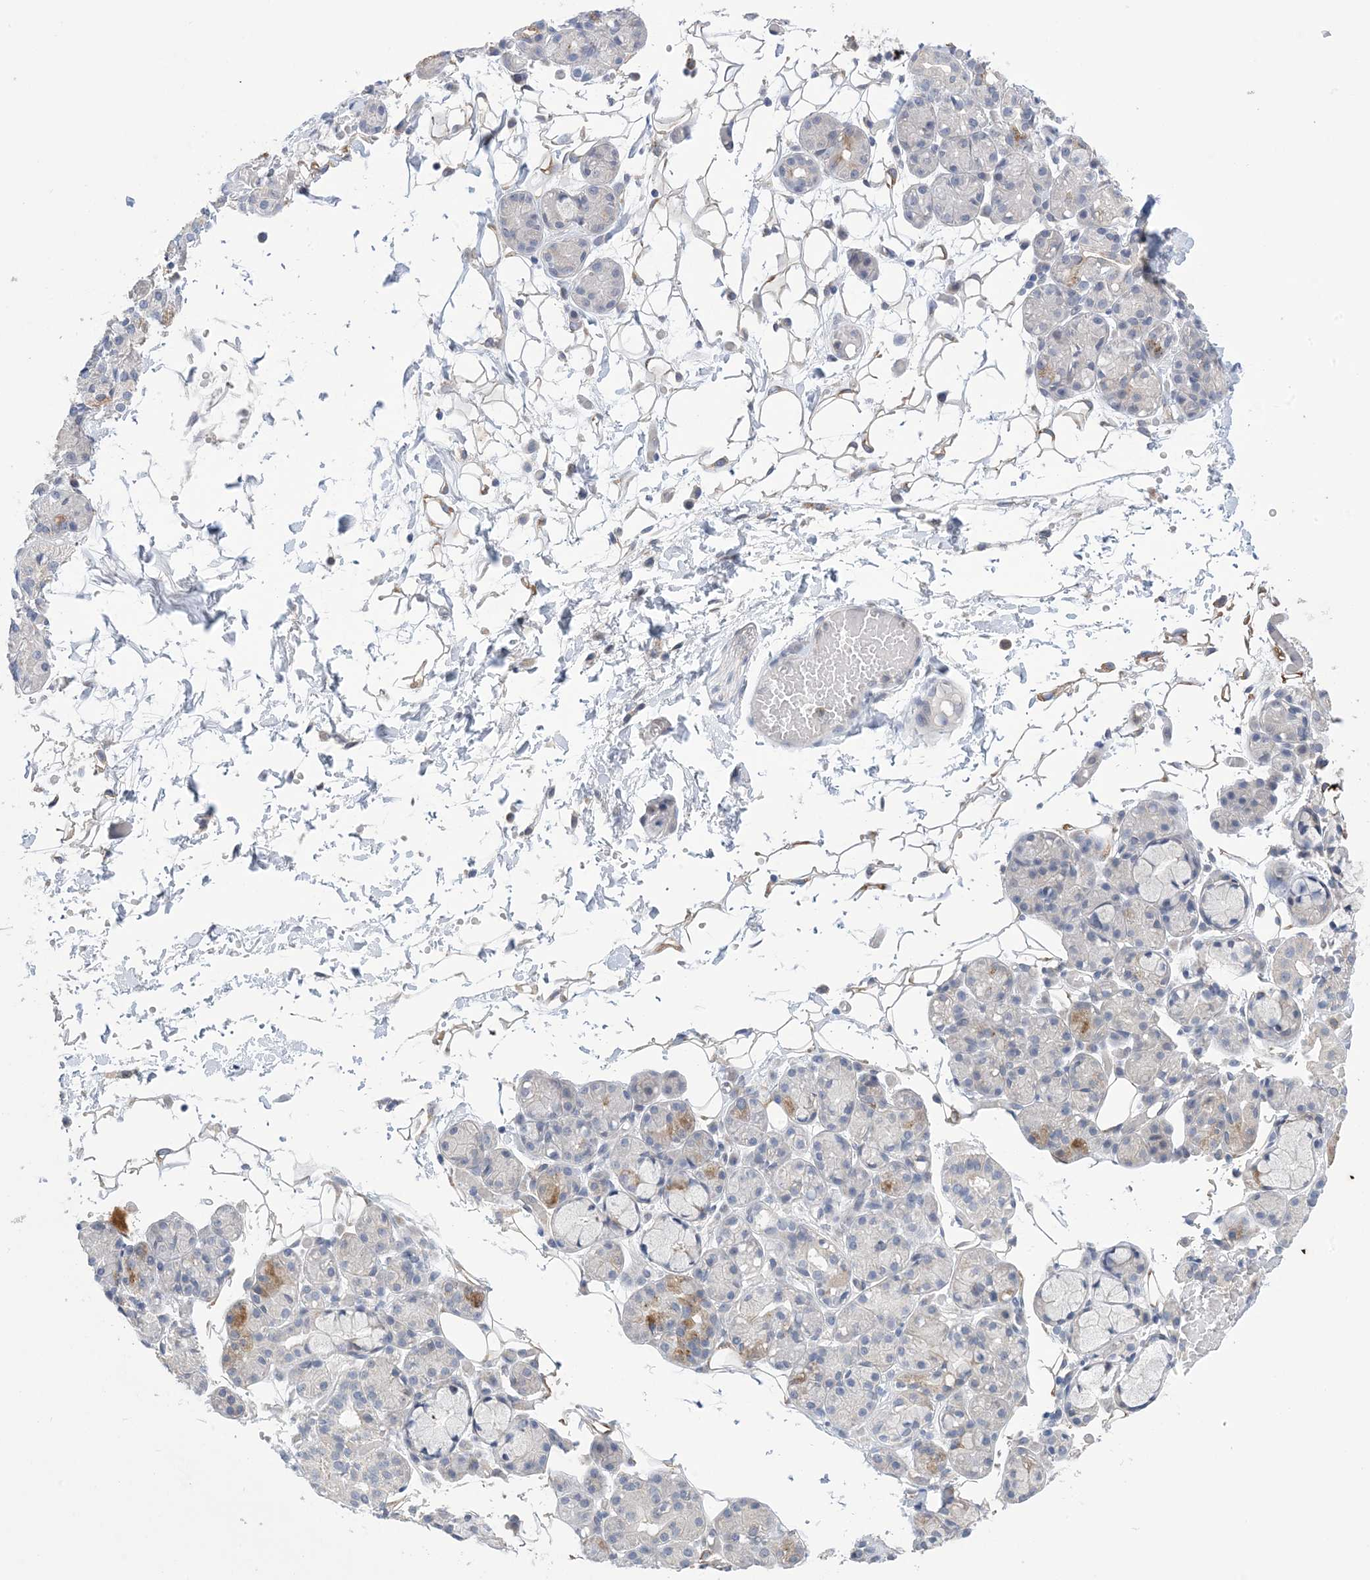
{"staining": {"intensity": "weak", "quantity": "<25%", "location": "cytoplasmic/membranous"}, "tissue": "salivary gland", "cell_type": "Glandular cells", "image_type": "normal", "snomed": [{"axis": "morphology", "description": "Normal tissue, NOS"}, {"axis": "topography", "description": "Salivary gland"}], "caption": "Salivary gland stained for a protein using immunohistochemistry shows no expression glandular cells.", "gene": "TTYH1", "patient": {"sex": "male", "age": 63}}